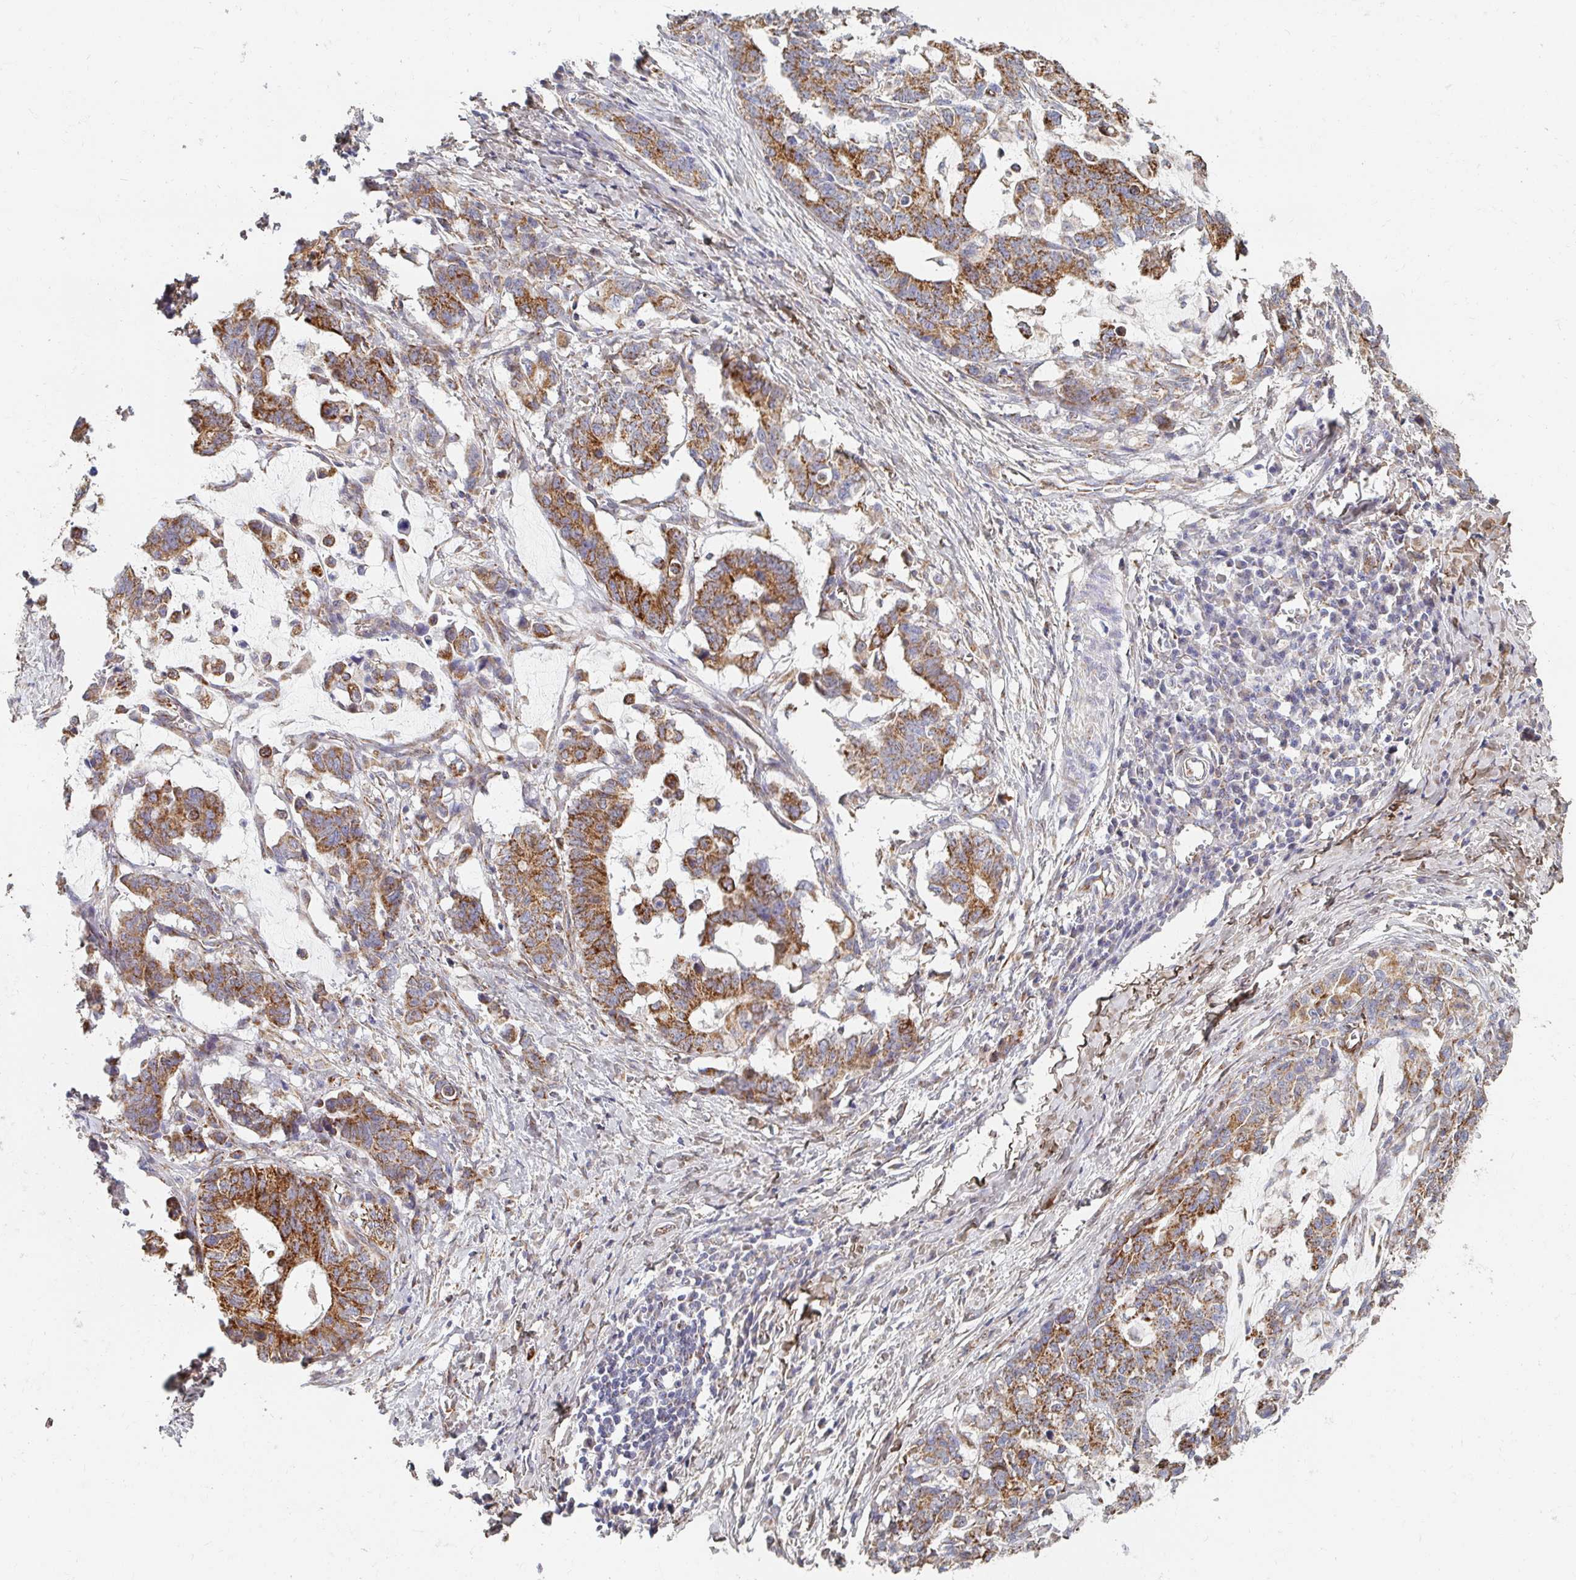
{"staining": {"intensity": "moderate", "quantity": ">75%", "location": "cytoplasmic/membranous"}, "tissue": "stomach cancer", "cell_type": "Tumor cells", "image_type": "cancer", "snomed": [{"axis": "morphology", "description": "Normal tissue, NOS"}, {"axis": "morphology", "description": "Adenocarcinoma, NOS"}, {"axis": "topography", "description": "Stomach"}], "caption": "This is an image of immunohistochemistry staining of stomach cancer (adenocarcinoma), which shows moderate positivity in the cytoplasmic/membranous of tumor cells.", "gene": "MAVS", "patient": {"sex": "female", "age": 64}}